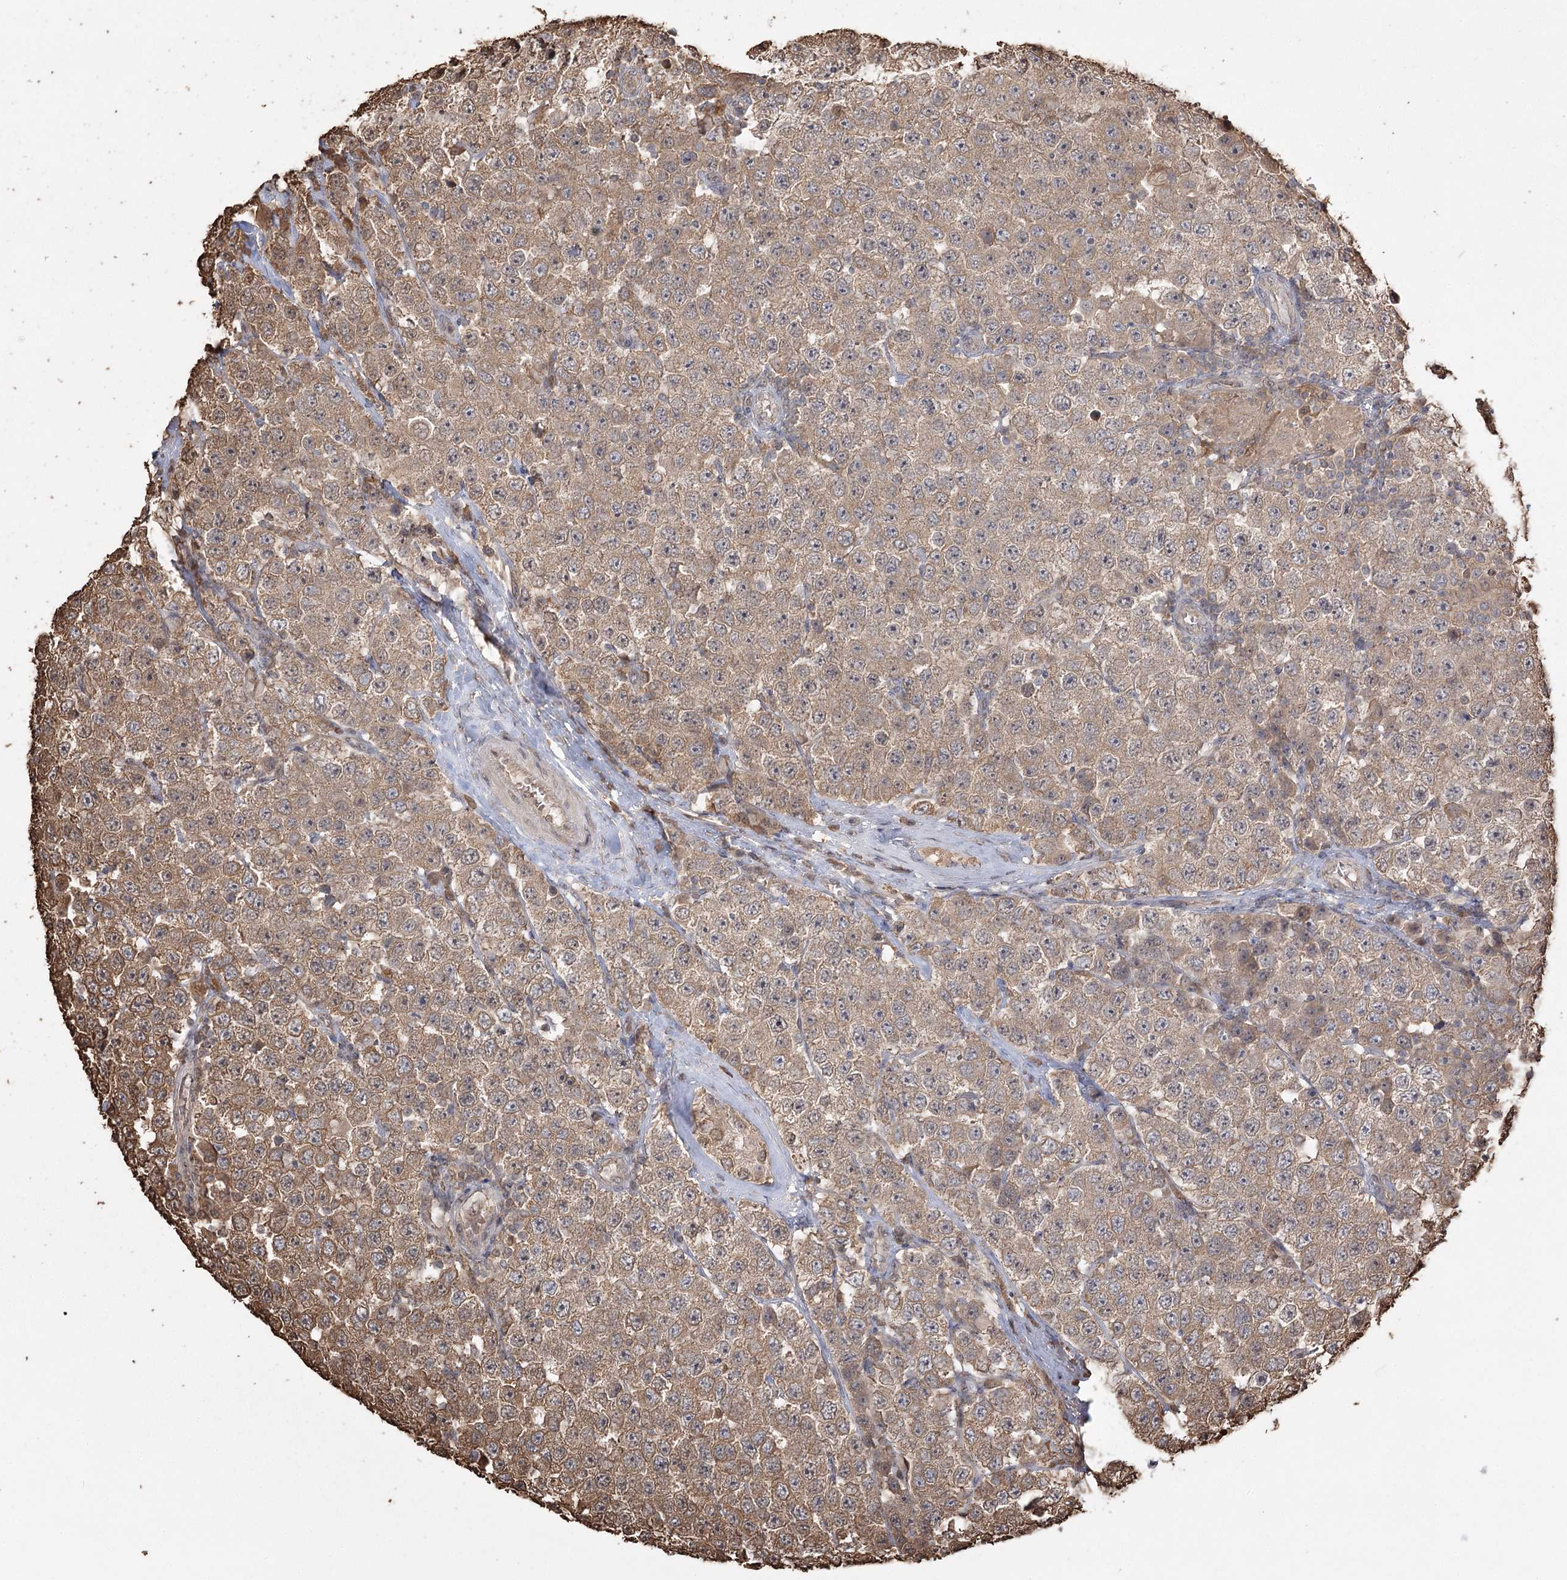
{"staining": {"intensity": "moderate", "quantity": ">75%", "location": "cytoplasmic/membranous"}, "tissue": "testis cancer", "cell_type": "Tumor cells", "image_type": "cancer", "snomed": [{"axis": "morphology", "description": "Seminoma, NOS"}, {"axis": "topography", "description": "Testis"}], "caption": "Protein expression analysis of human seminoma (testis) reveals moderate cytoplasmic/membranous expression in about >75% of tumor cells.", "gene": "PLCH1", "patient": {"sex": "male", "age": 28}}